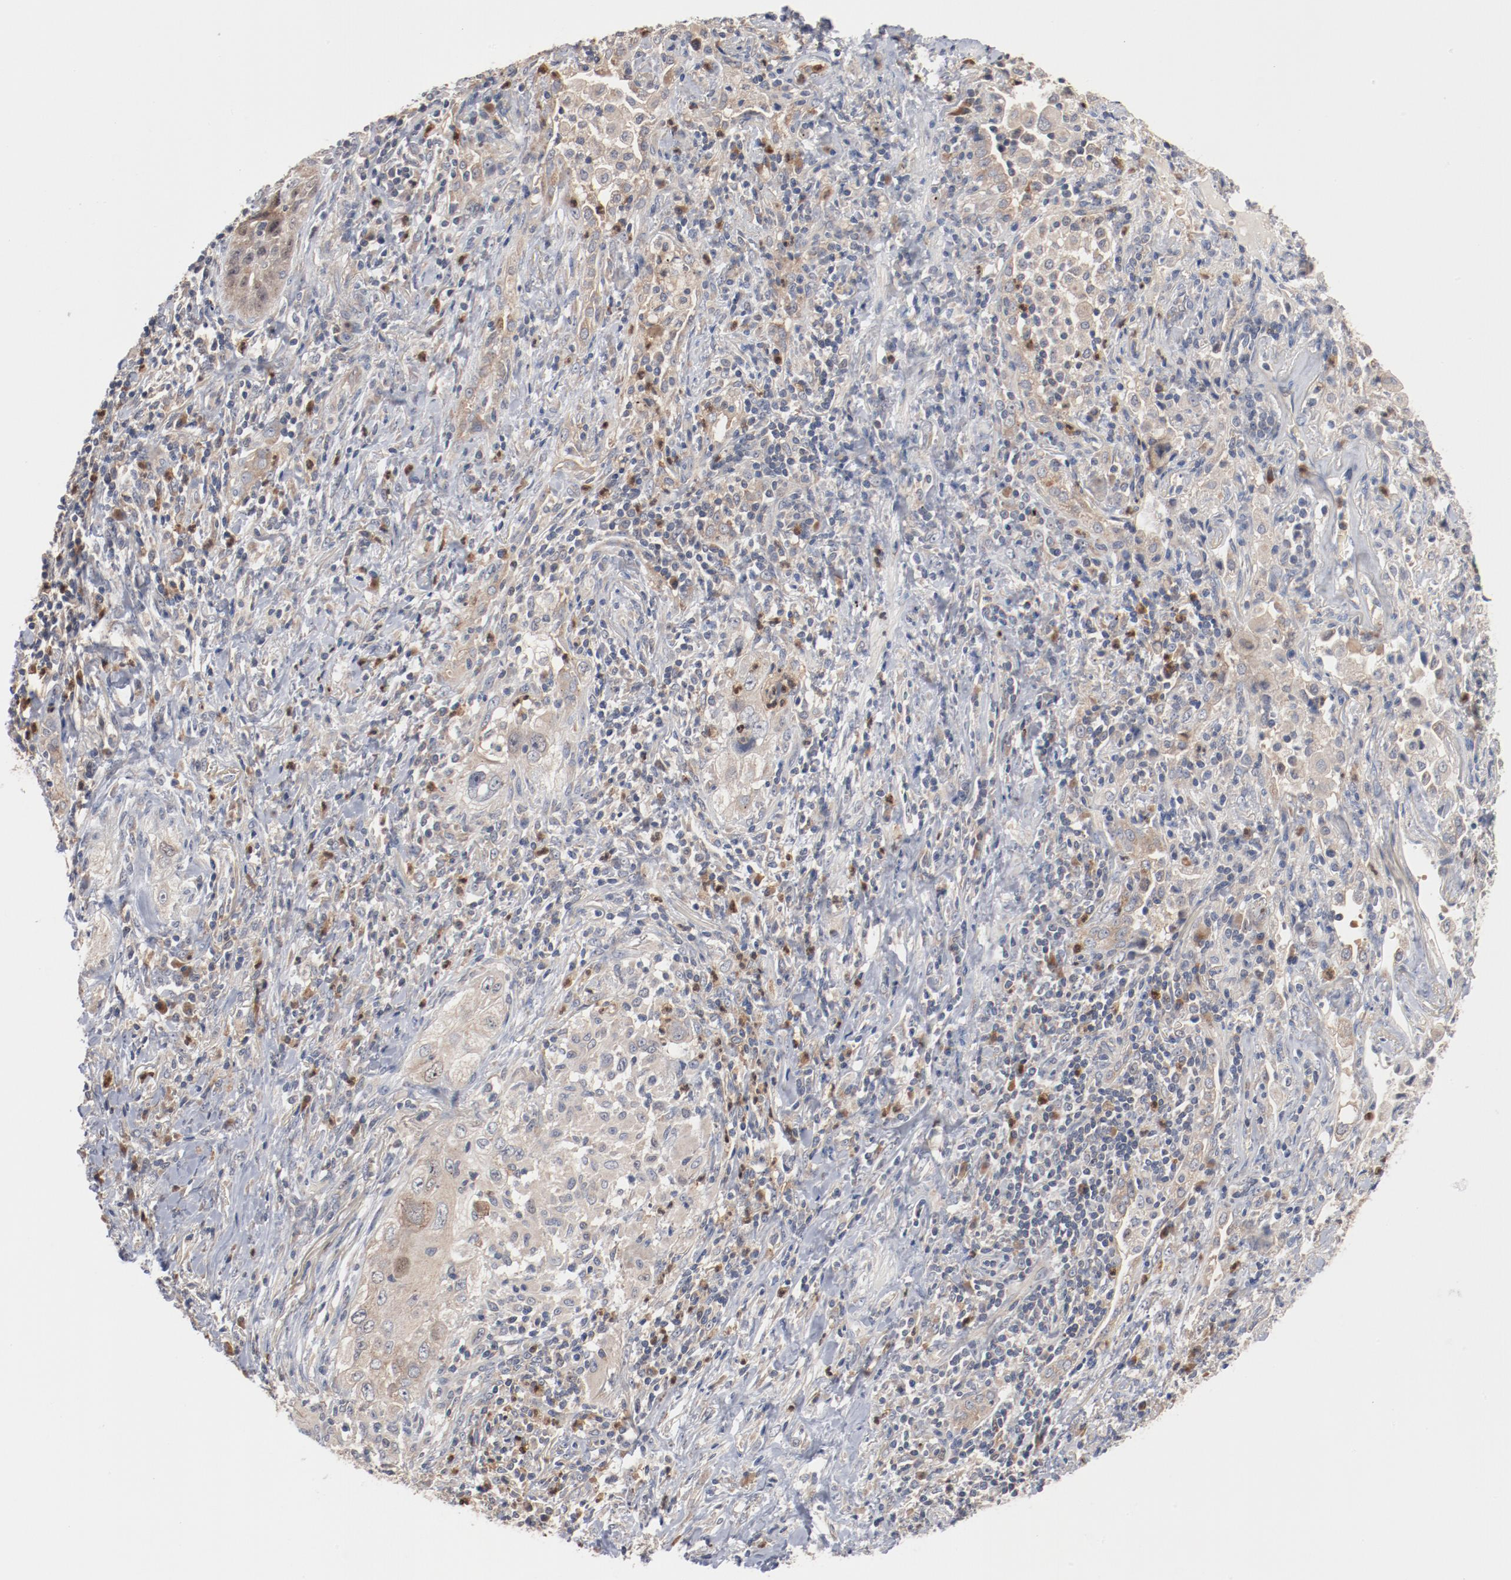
{"staining": {"intensity": "weak", "quantity": ">75%", "location": "cytoplasmic/membranous"}, "tissue": "lung cancer", "cell_type": "Tumor cells", "image_type": "cancer", "snomed": [{"axis": "morphology", "description": "Squamous cell carcinoma, NOS"}, {"axis": "topography", "description": "Lung"}], "caption": "Protein expression analysis of human lung cancer (squamous cell carcinoma) reveals weak cytoplasmic/membranous positivity in about >75% of tumor cells. The protein is shown in brown color, while the nuclei are stained blue.", "gene": "RNASE11", "patient": {"sex": "female", "age": 67}}